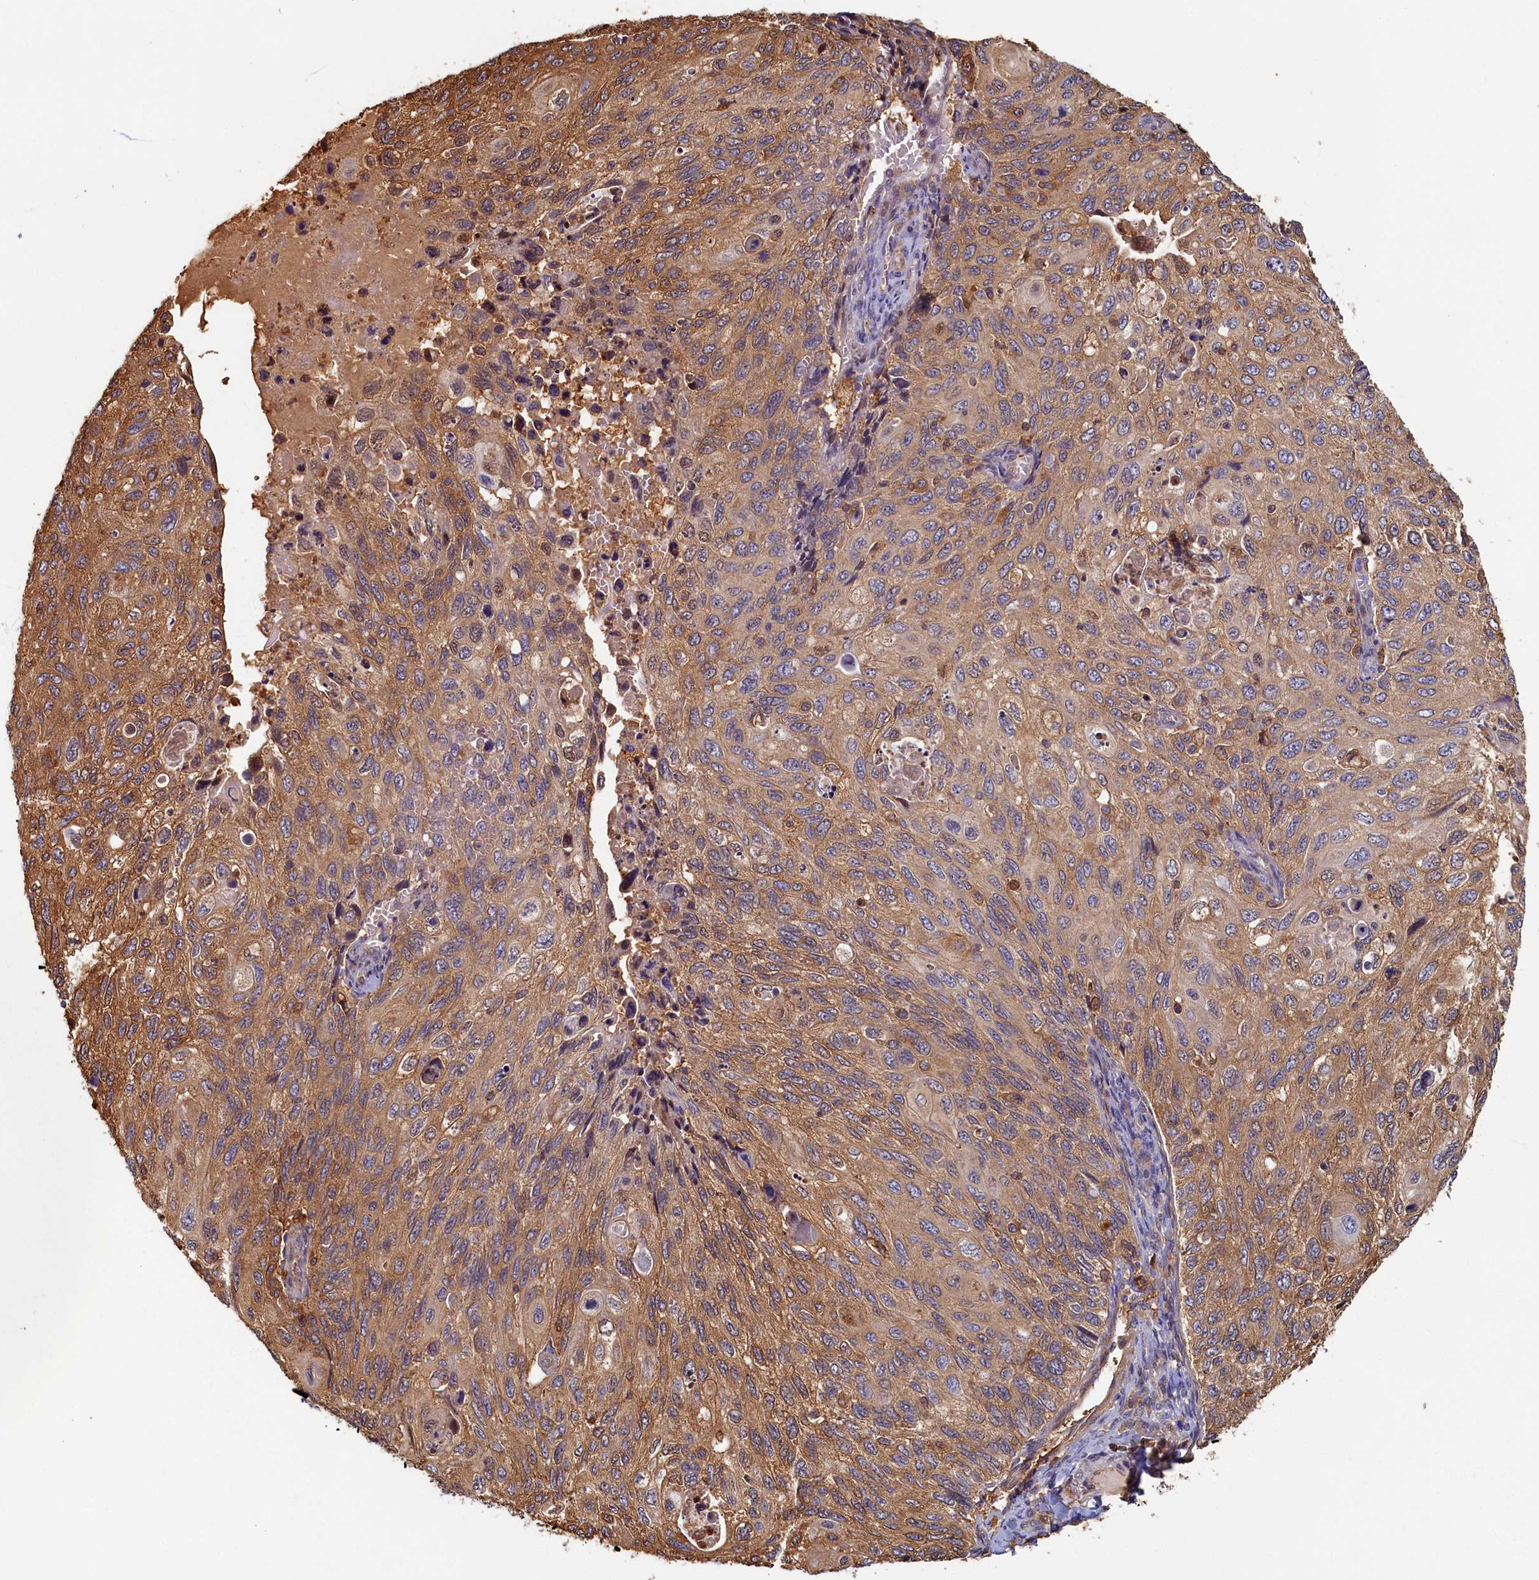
{"staining": {"intensity": "moderate", "quantity": ">75%", "location": "cytoplasmic/membranous"}, "tissue": "cervical cancer", "cell_type": "Tumor cells", "image_type": "cancer", "snomed": [{"axis": "morphology", "description": "Squamous cell carcinoma, NOS"}, {"axis": "topography", "description": "Cervix"}], "caption": "Immunohistochemistry micrograph of neoplastic tissue: human squamous cell carcinoma (cervical) stained using immunohistochemistry (IHC) shows medium levels of moderate protein expression localized specifically in the cytoplasmic/membranous of tumor cells, appearing as a cytoplasmic/membranous brown color.", "gene": "TIMM8B", "patient": {"sex": "female", "age": 70}}